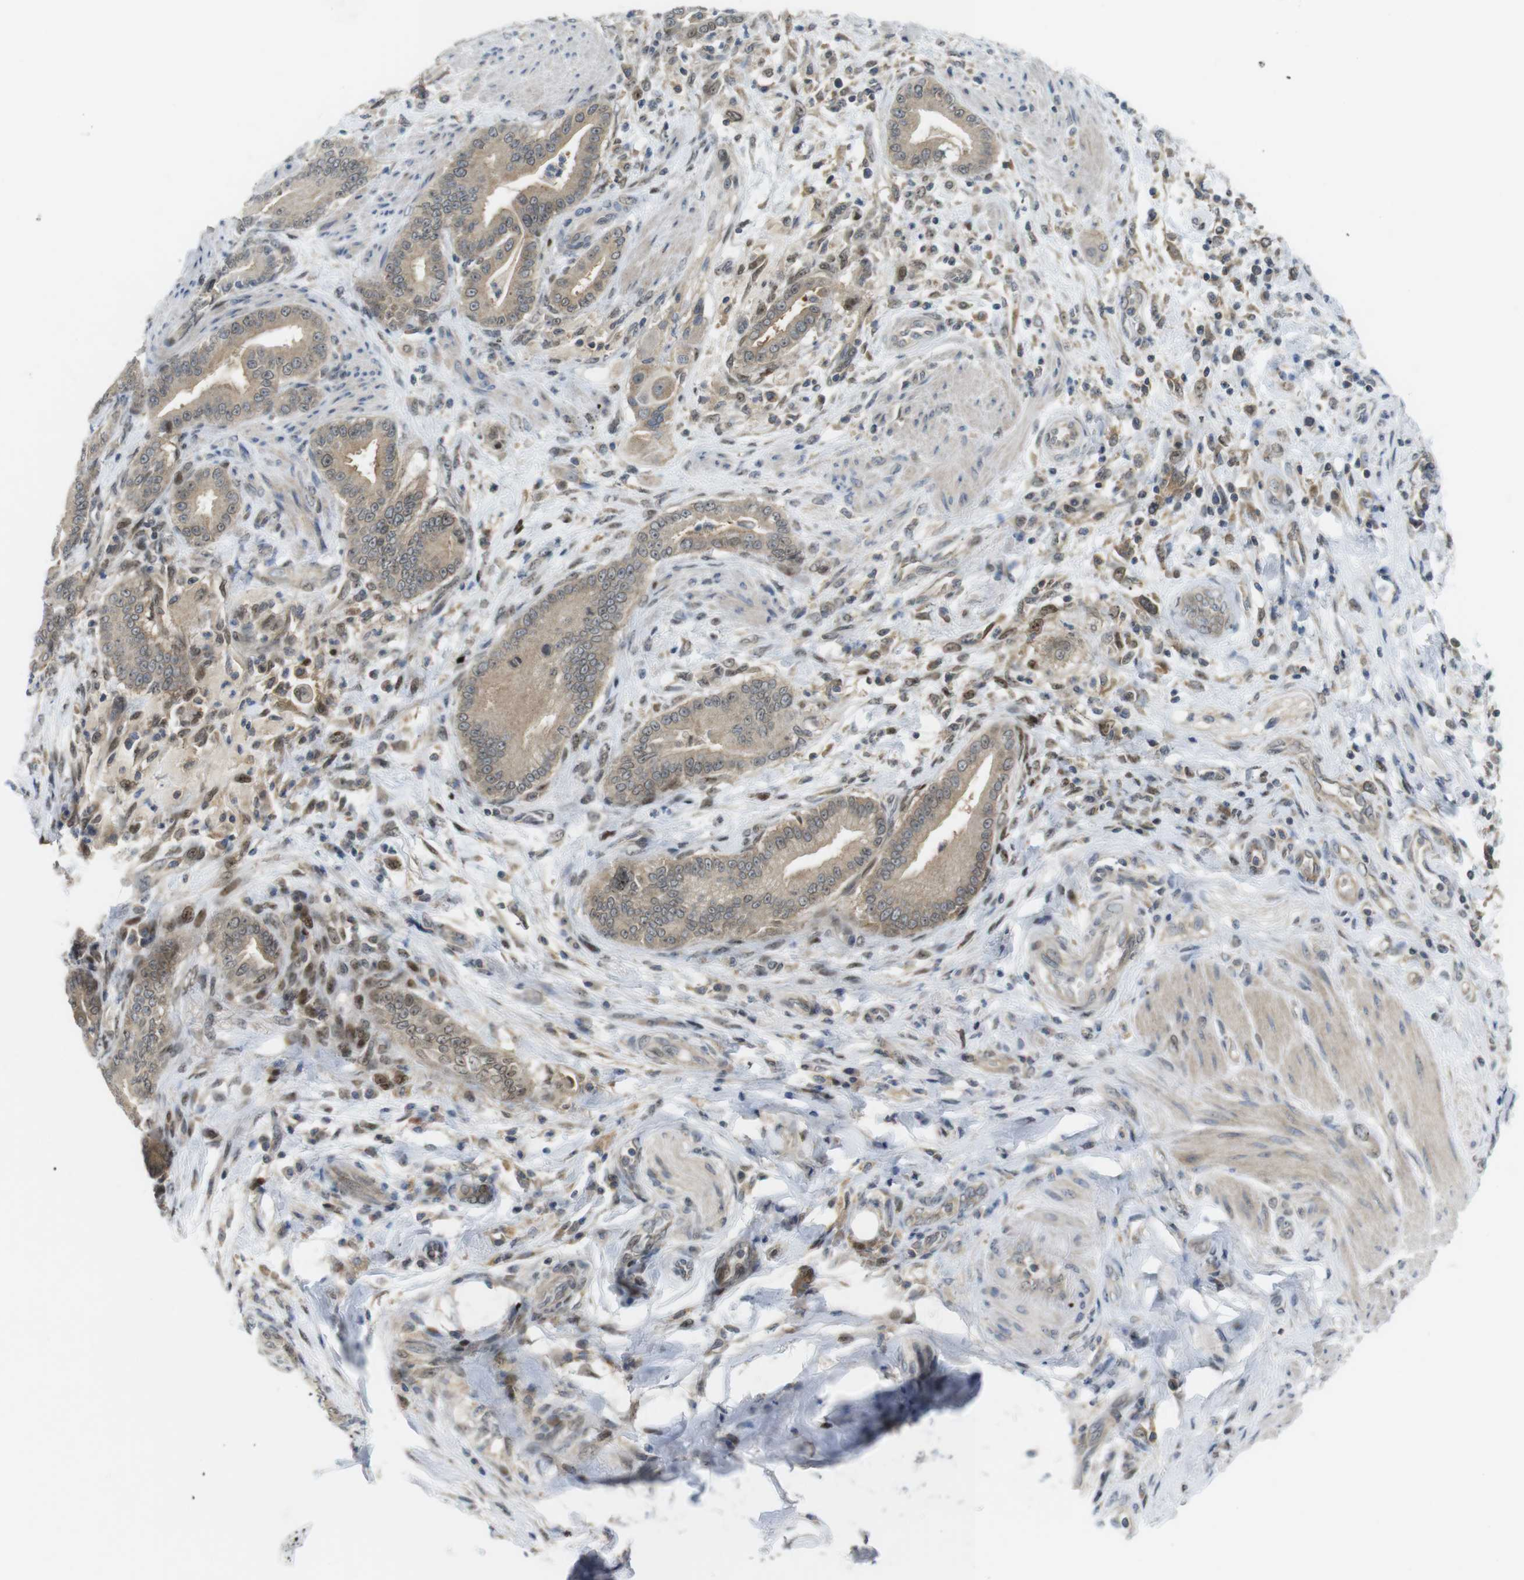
{"staining": {"intensity": "weak", "quantity": ">75%", "location": "cytoplasmic/membranous"}, "tissue": "pancreatic cancer", "cell_type": "Tumor cells", "image_type": "cancer", "snomed": [{"axis": "morphology", "description": "Normal tissue, NOS"}, {"axis": "morphology", "description": "Adenocarcinoma, NOS"}, {"axis": "topography", "description": "Pancreas"}], "caption": "A micrograph of pancreatic adenocarcinoma stained for a protein reveals weak cytoplasmic/membranous brown staining in tumor cells.", "gene": "RCC1", "patient": {"sex": "male", "age": 63}}